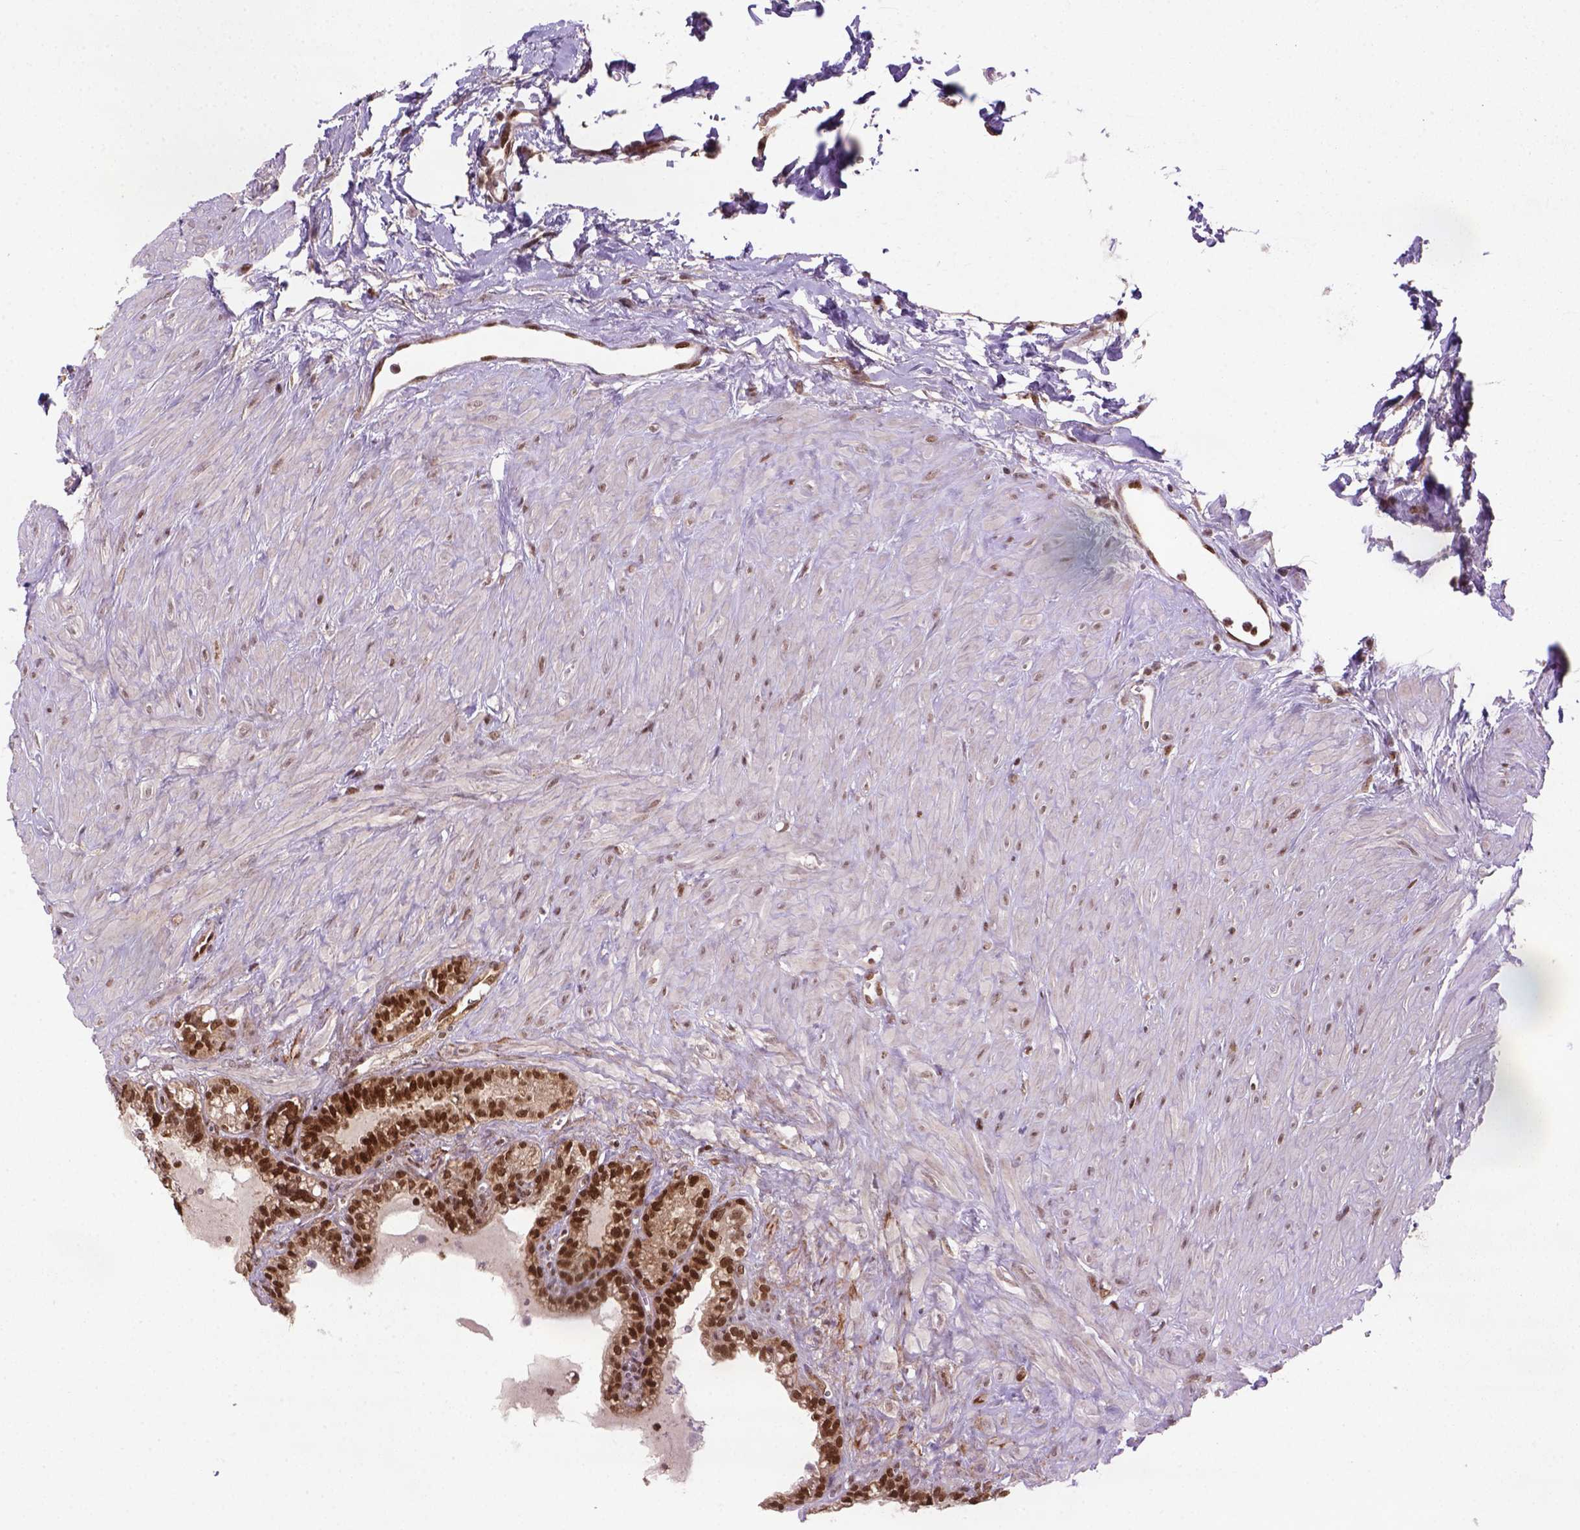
{"staining": {"intensity": "strong", "quantity": ">75%", "location": "nuclear"}, "tissue": "seminal vesicle", "cell_type": "Glandular cells", "image_type": "normal", "snomed": [{"axis": "morphology", "description": "Normal tissue, NOS"}, {"axis": "morphology", "description": "Urothelial carcinoma, NOS"}, {"axis": "topography", "description": "Urinary bladder"}, {"axis": "topography", "description": "Seminal veicle"}], "caption": "Immunohistochemistry micrograph of benign seminal vesicle: seminal vesicle stained using IHC shows high levels of strong protein expression localized specifically in the nuclear of glandular cells, appearing as a nuclear brown color.", "gene": "MGMT", "patient": {"sex": "male", "age": 76}}